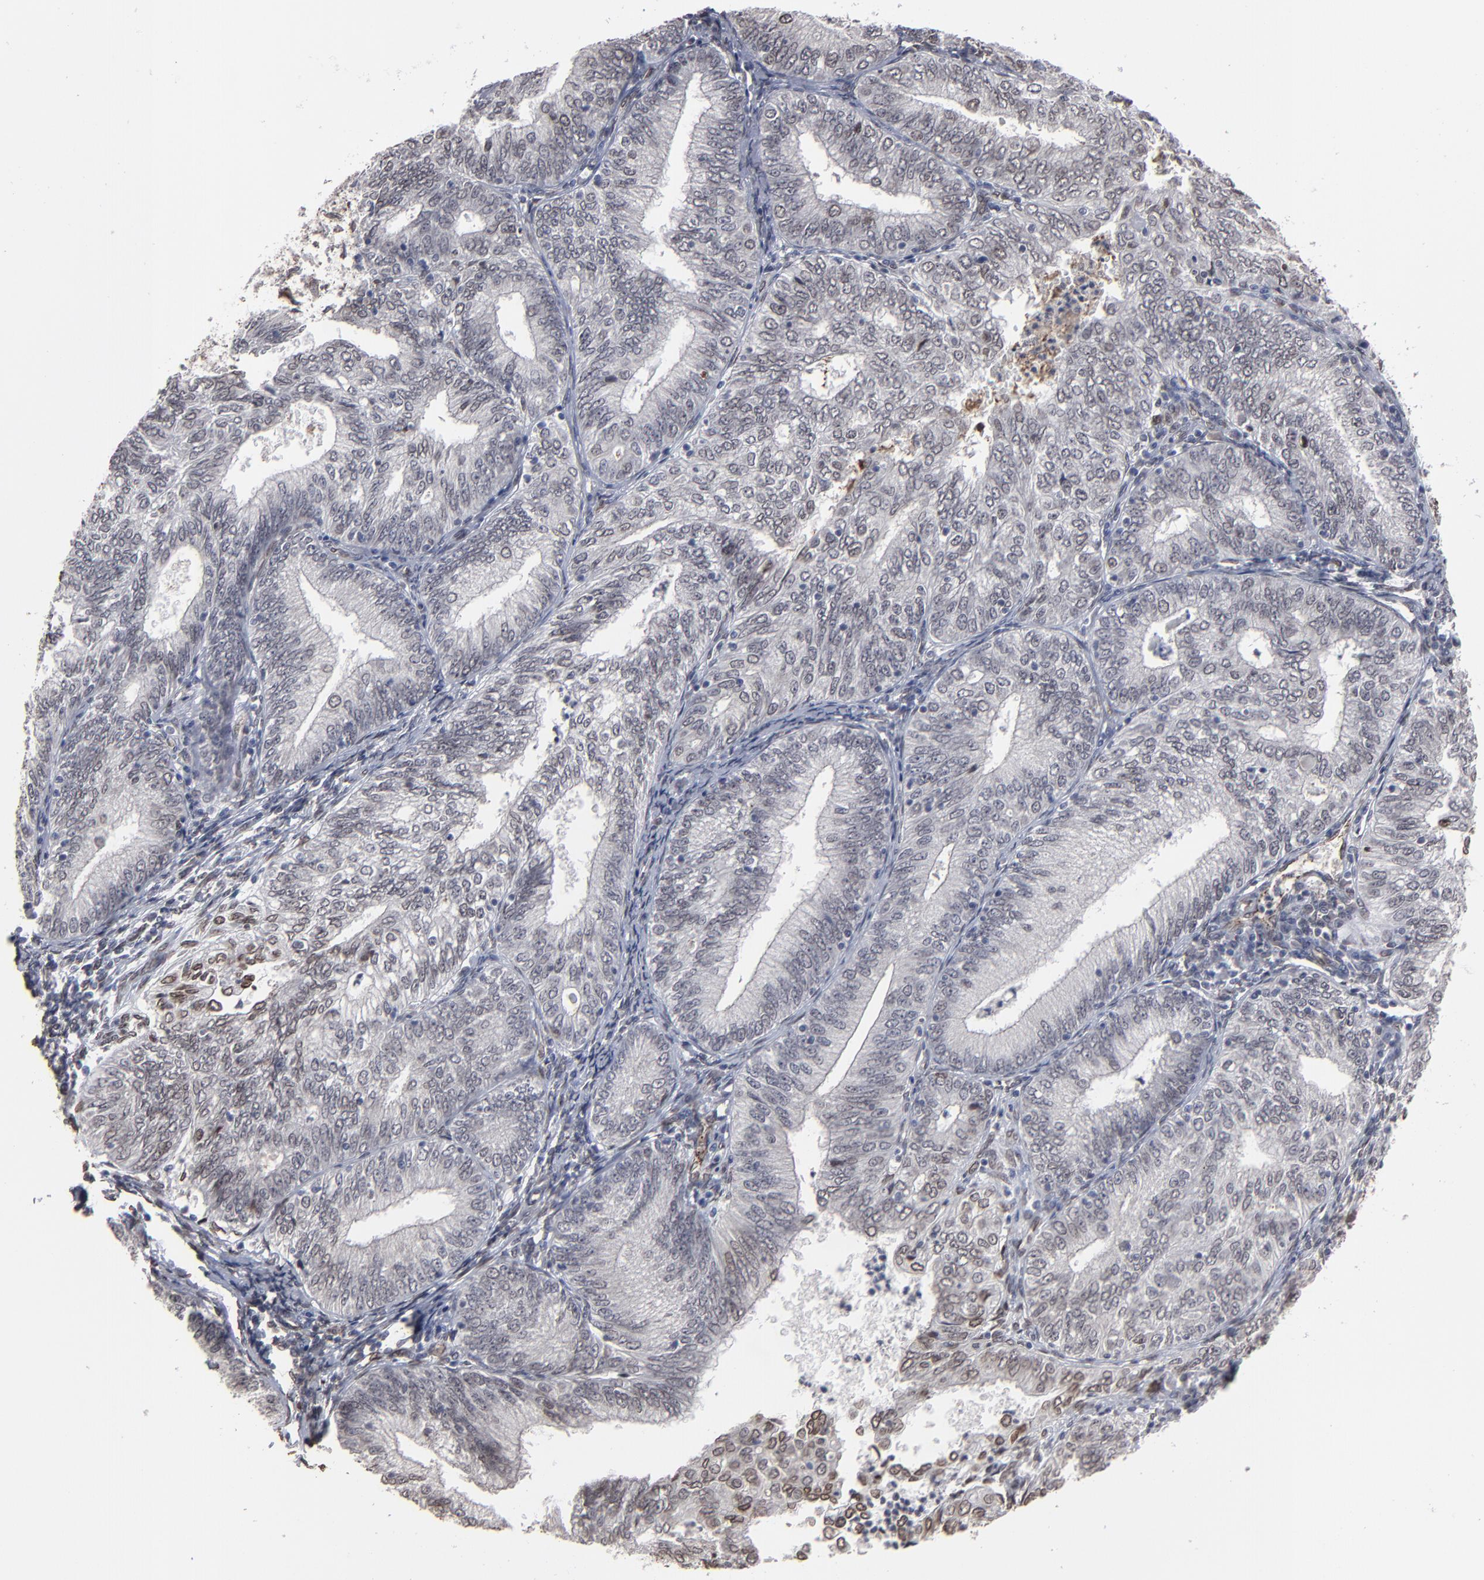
{"staining": {"intensity": "weak", "quantity": "<25%", "location": "nuclear"}, "tissue": "endometrial cancer", "cell_type": "Tumor cells", "image_type": "cancer", "snomed": [{"axis": "morphology", "description": "Adenocarcinoma, NOS"}, {"axis": "topography", "description": "Endometrium"}], "caption": "This photomicrograph is of endometrial cancer stained with immunohistochemistry to label a protein in brown with the nuclei are counter-stained blue. There is no expression in tumor cells.", "gene": "BAZ1A", "patient": {"sex": "female", "age": 69}}